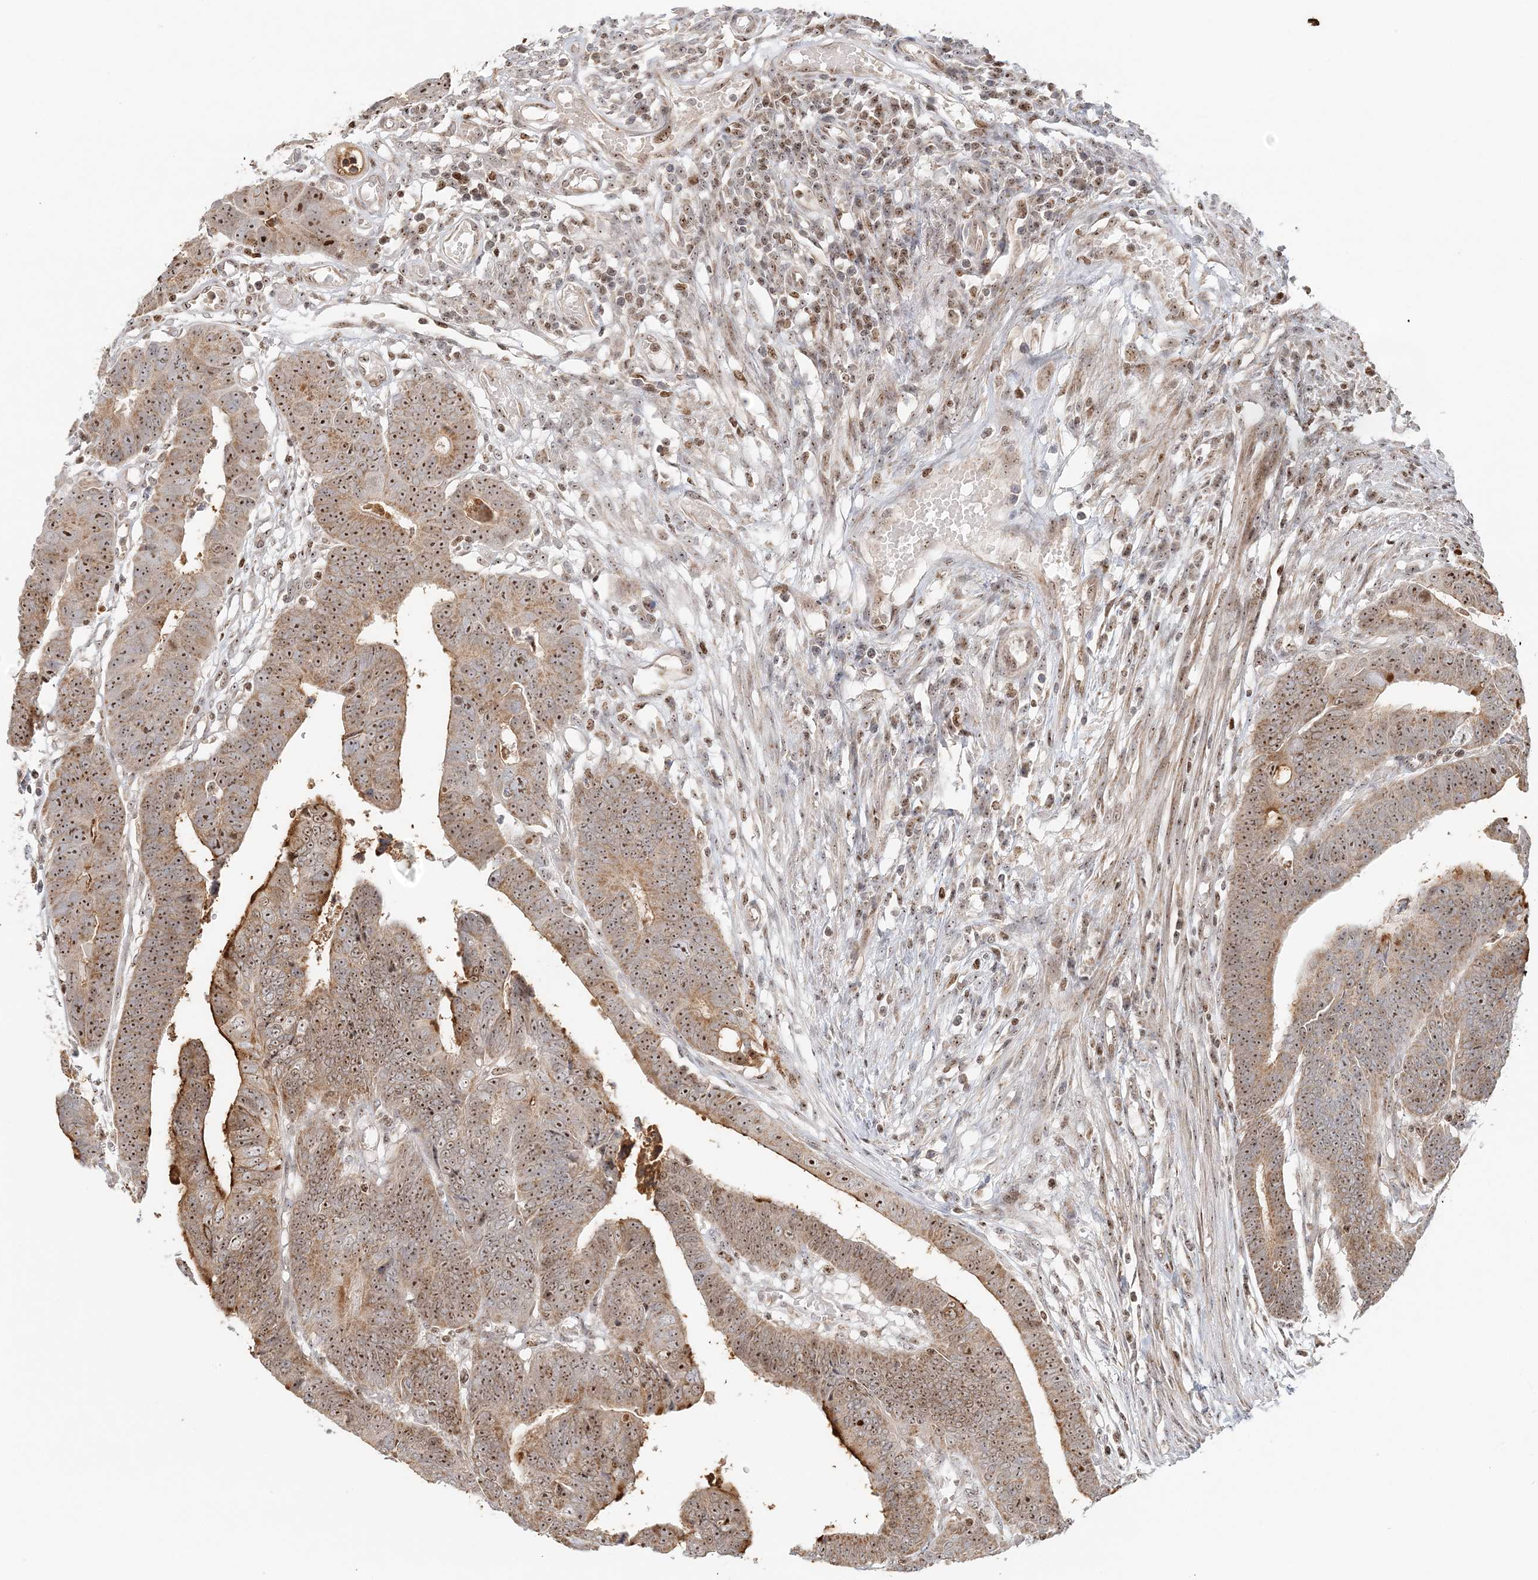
{"staining": {"intensity": "moderate", "quantity": ">75%", "location": "nuclear"}, "tissue": "colorectal cancer", "cell_type": "Tumor cells", "image_type": "cancer", "snomed": [{"axis": "morphology", "description": "Adenocarcinoma, NOS"}, {"axis": "topography", "description": "Rectum"}], "caption": "Colorectal cancer (adenocarcinoma) stained for a protein (brown) exhibits moderate nuclear positive staining in approximately >75% of tumor cells.", "gene": "UBE2F", "patient": {"sex": "female", "age": 65}}